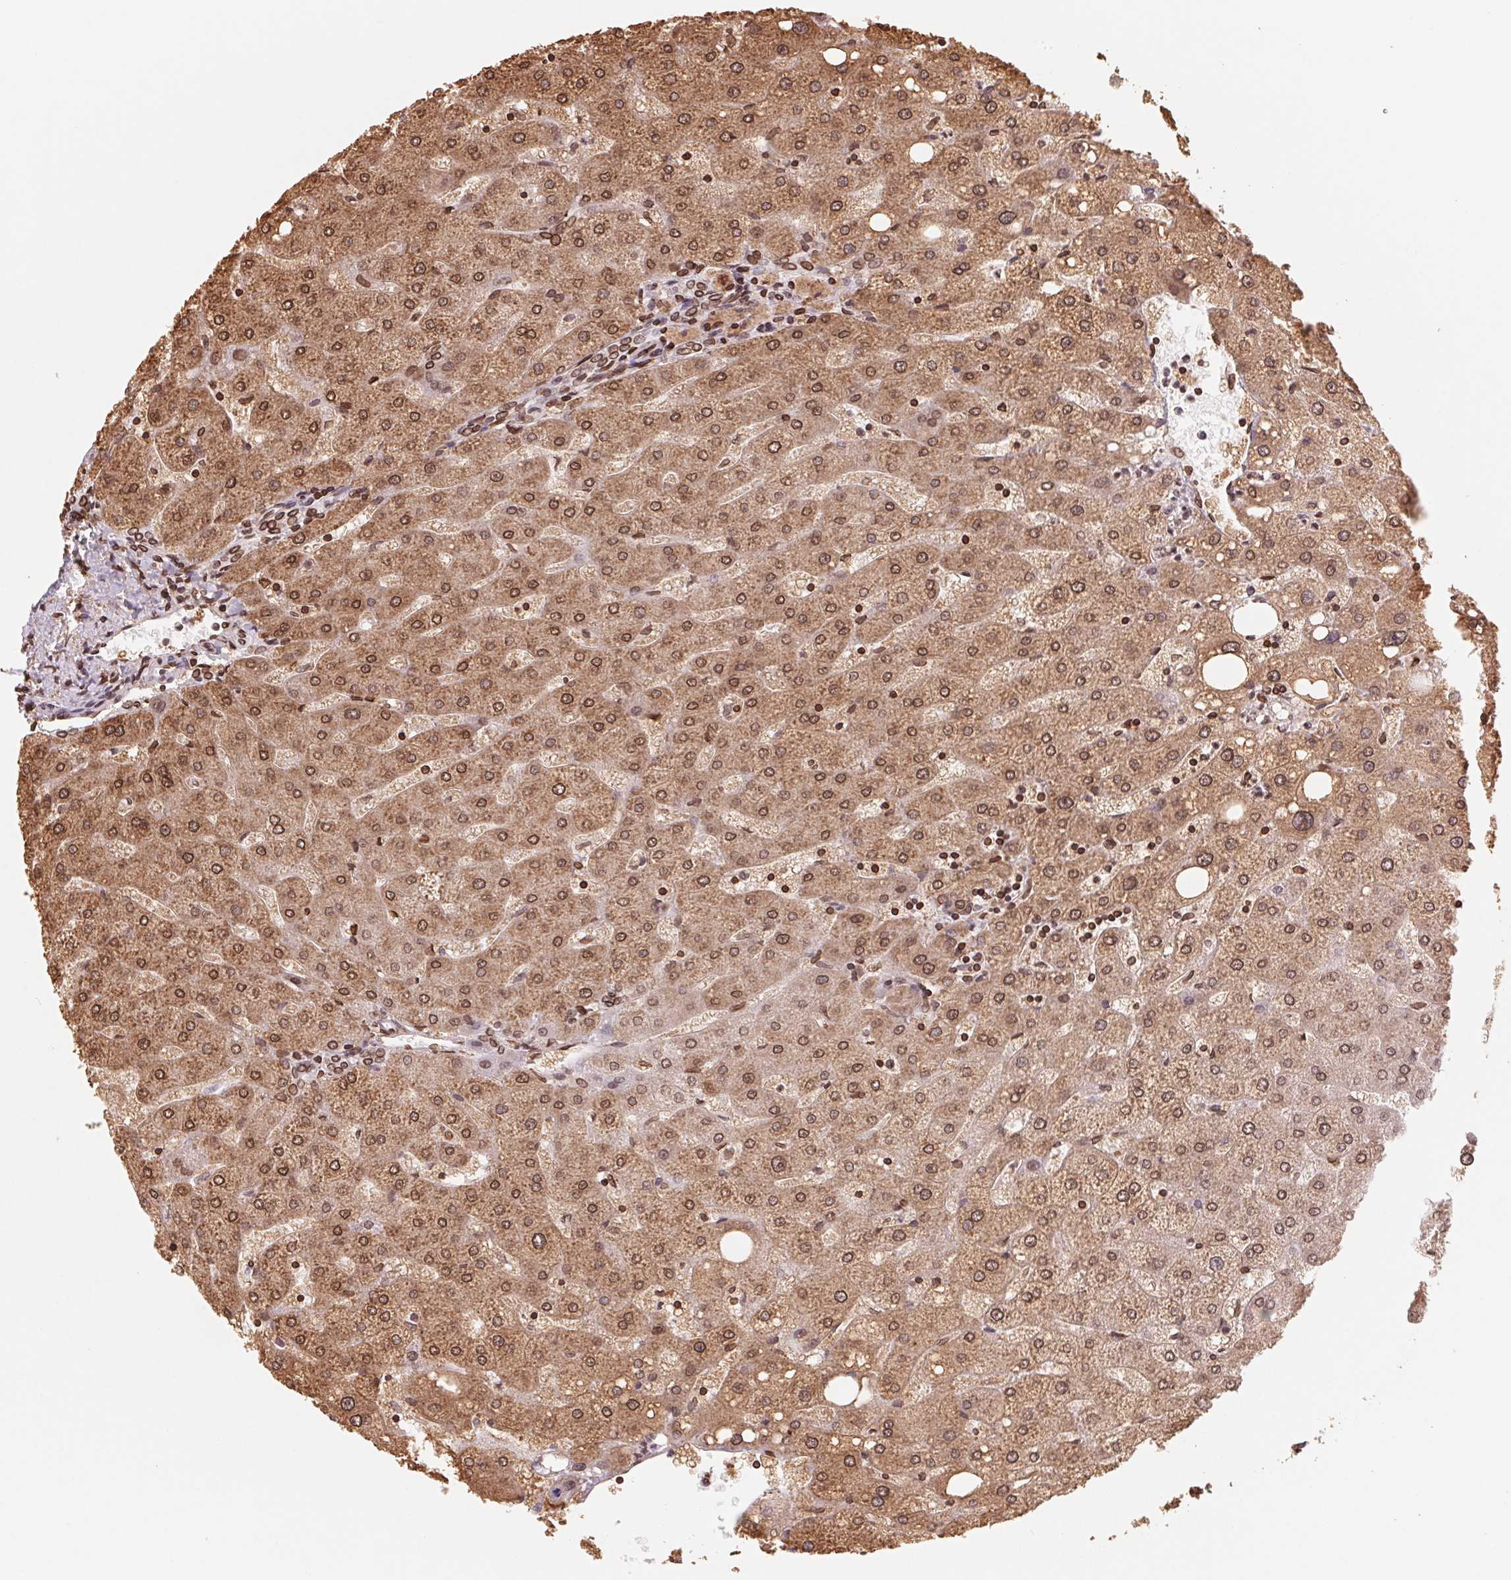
{"staining": {"intensity": "moderate", "quantity": ">75%", "location": "cytoplasmic/membranous,nuclear"}, "tissue": "liver", "cell_type": "Cholangiocytes", "image_type": "normal", "snomed": [{"axis": "morphology", "description": "Normal tissue, NOS"}, {"axis": "topography", "description": "Liver"}], "caption": "Immunohistochemical staining of normal liver shows >75% levels of moderate cytoplasmic/membranous,nuclear protein staining in about >75% of cholangiocytes. The staining was performed using DAB to visualize the protein expression in brown, while the nuclei were stained in blue with hematoxylin (Magnification: 20x).", "gene": "LMNB2", "patient": {"sex": "male", "age": 67}}